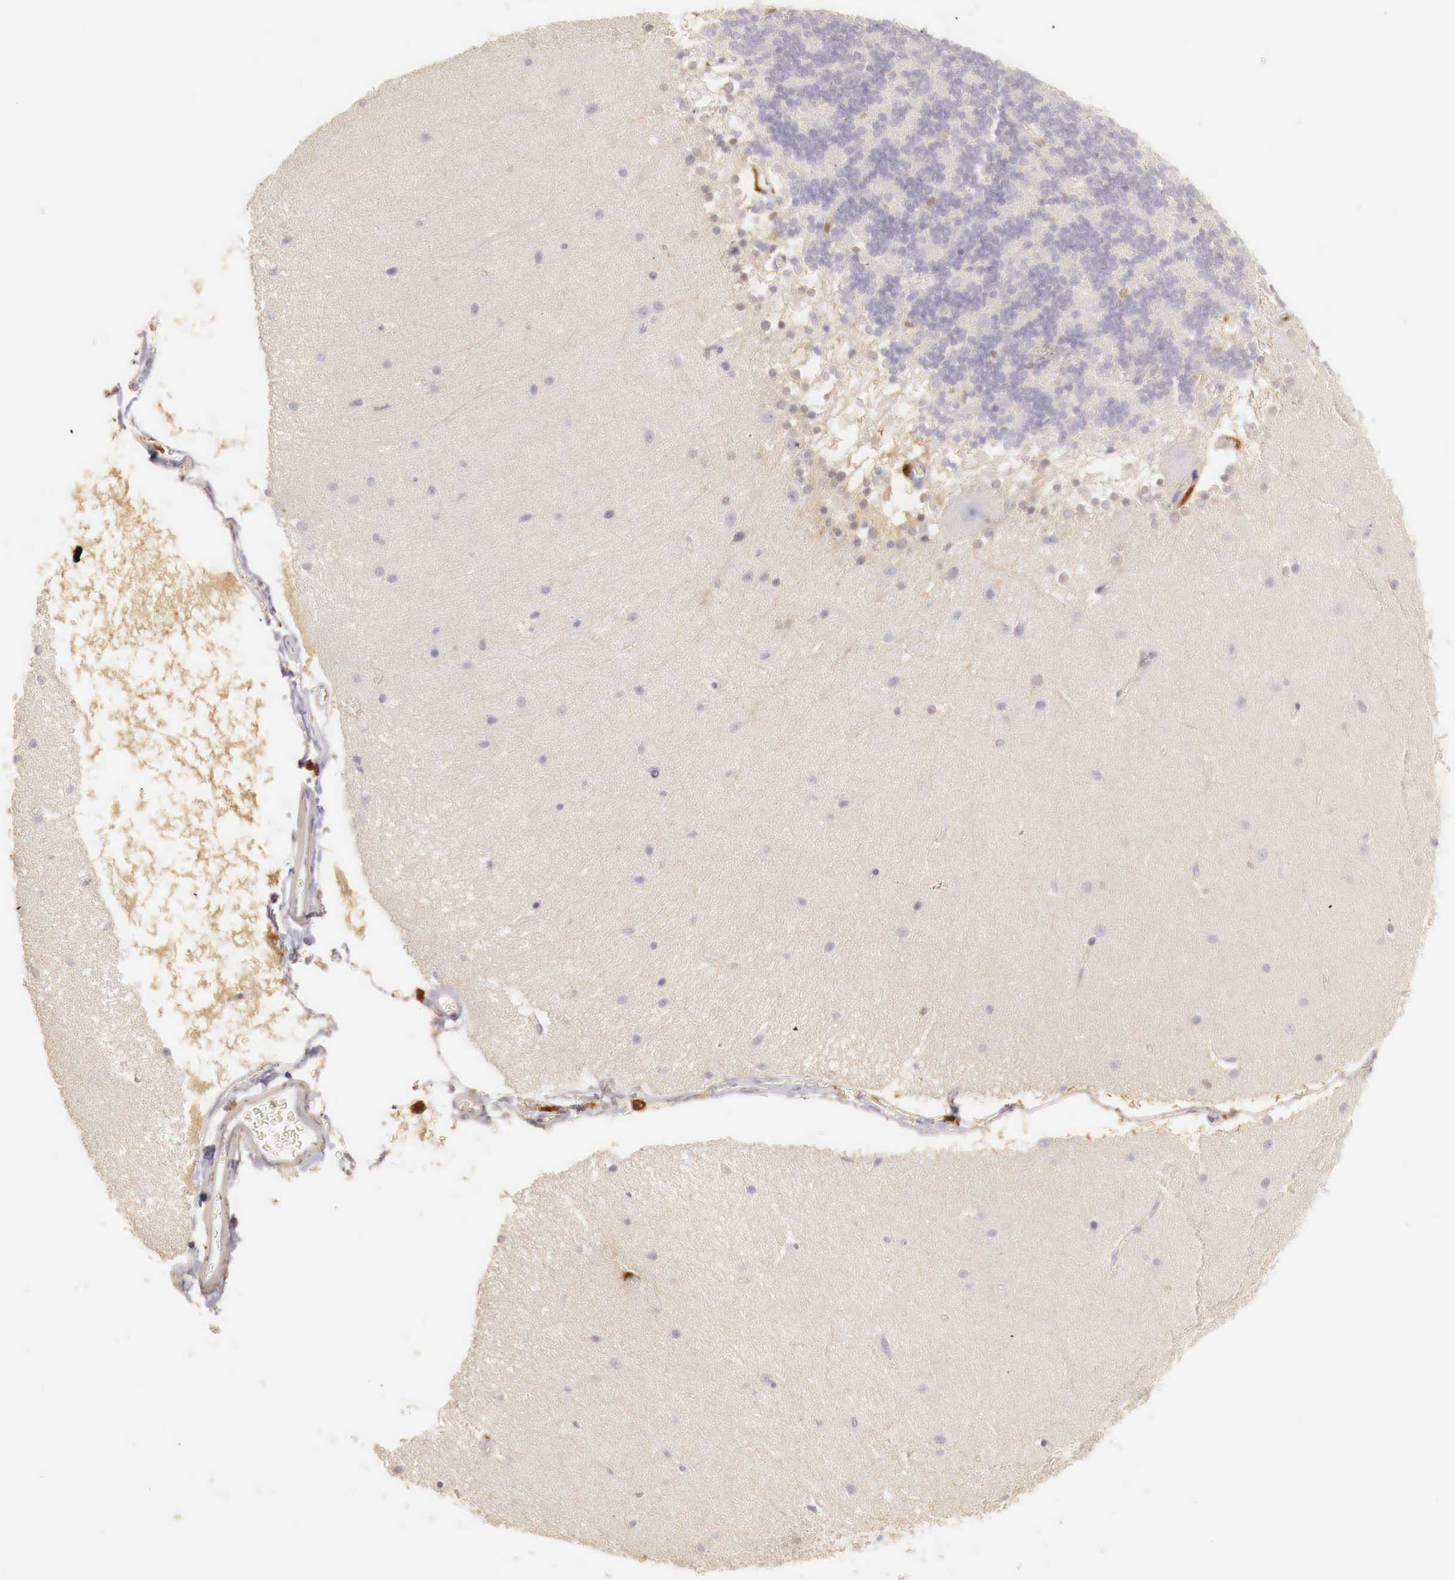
{"staining": {"intensity": "negative", "quantity": "none", "location": "none"}, "tissue": "cerebellum", "cell_type": "Cells in granular layer", "image_type": "normal", "snomed": [{"axis": "morphology", "description": "Normal tissue, NOS"}, {"axis": "topography", "description": "Cerebellum"}], "caption": "A histopathology image of cerebellum stained for a protein demonstrates no brown staining in cells in granular layer. The staining was performed using DAB to visualize the protein expression in brown, while the nuclei were stained in blue with hematoxylin (Magnification: 20x).", "gene": "RENBP", "patient": {"sex": "female", "age": 54}}